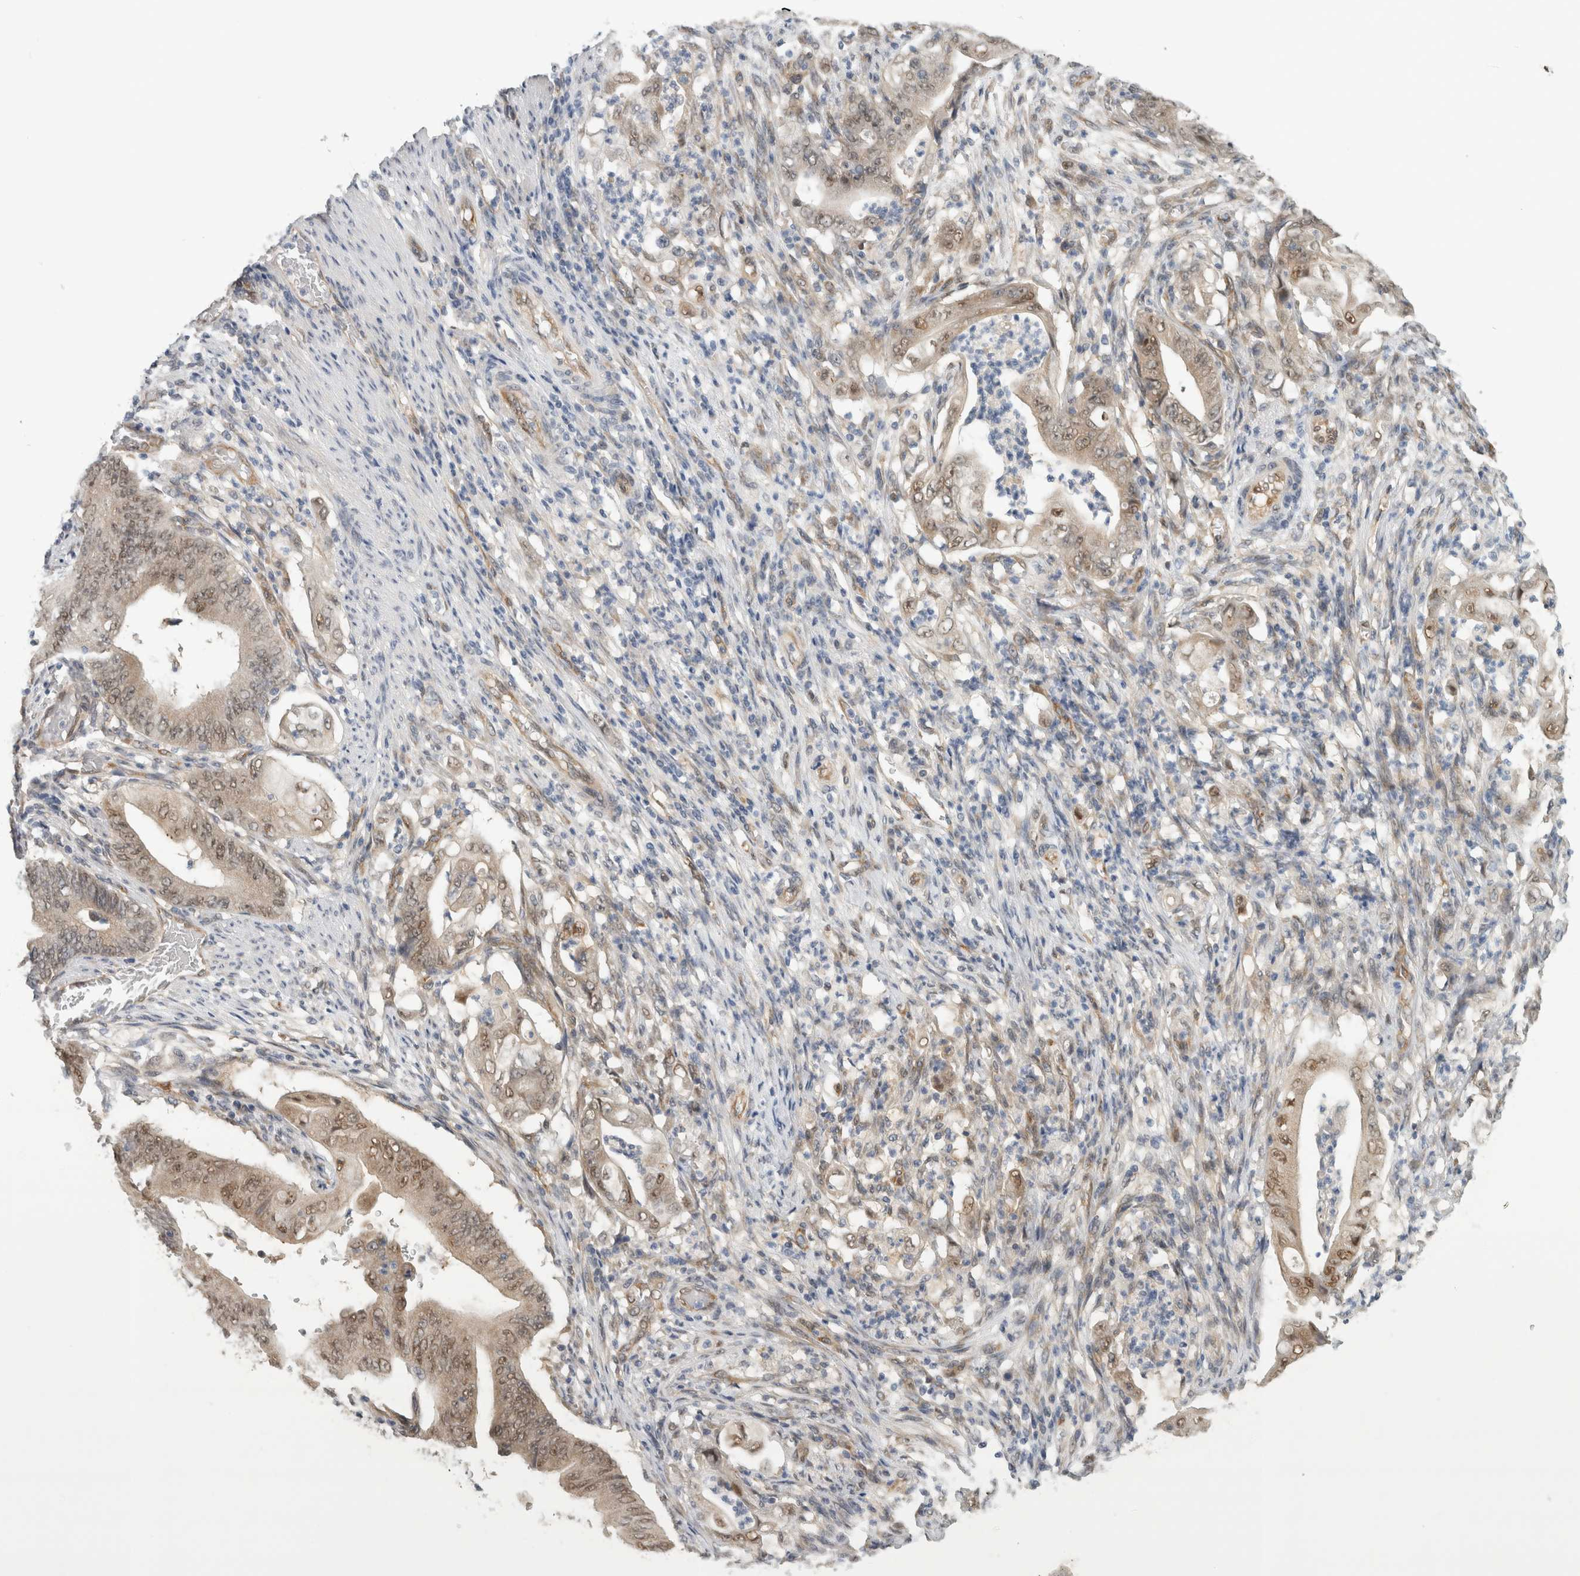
{"staining": {"intensity": "weak", "quantity": ">75%", "location": "nuclear"}, "tissue": "stomach cancer", "cell_type": "Tumor cells", "image_type": "cancer", "snomed": [{"axis": "morphology", "description": "Adenocarcinoma, NOS"}, {"axis": "topography", "description": "Stomach"}], "caption": "Protein staining reveals weak nuclear positivity in approximately >75% of tumor cells in stomach cancer (adenocarcinoma). (IHC, brightfield microscopy, high magnification).", "gene": "EIF4G3", "patient": {"sex": "female", "age": 73}}